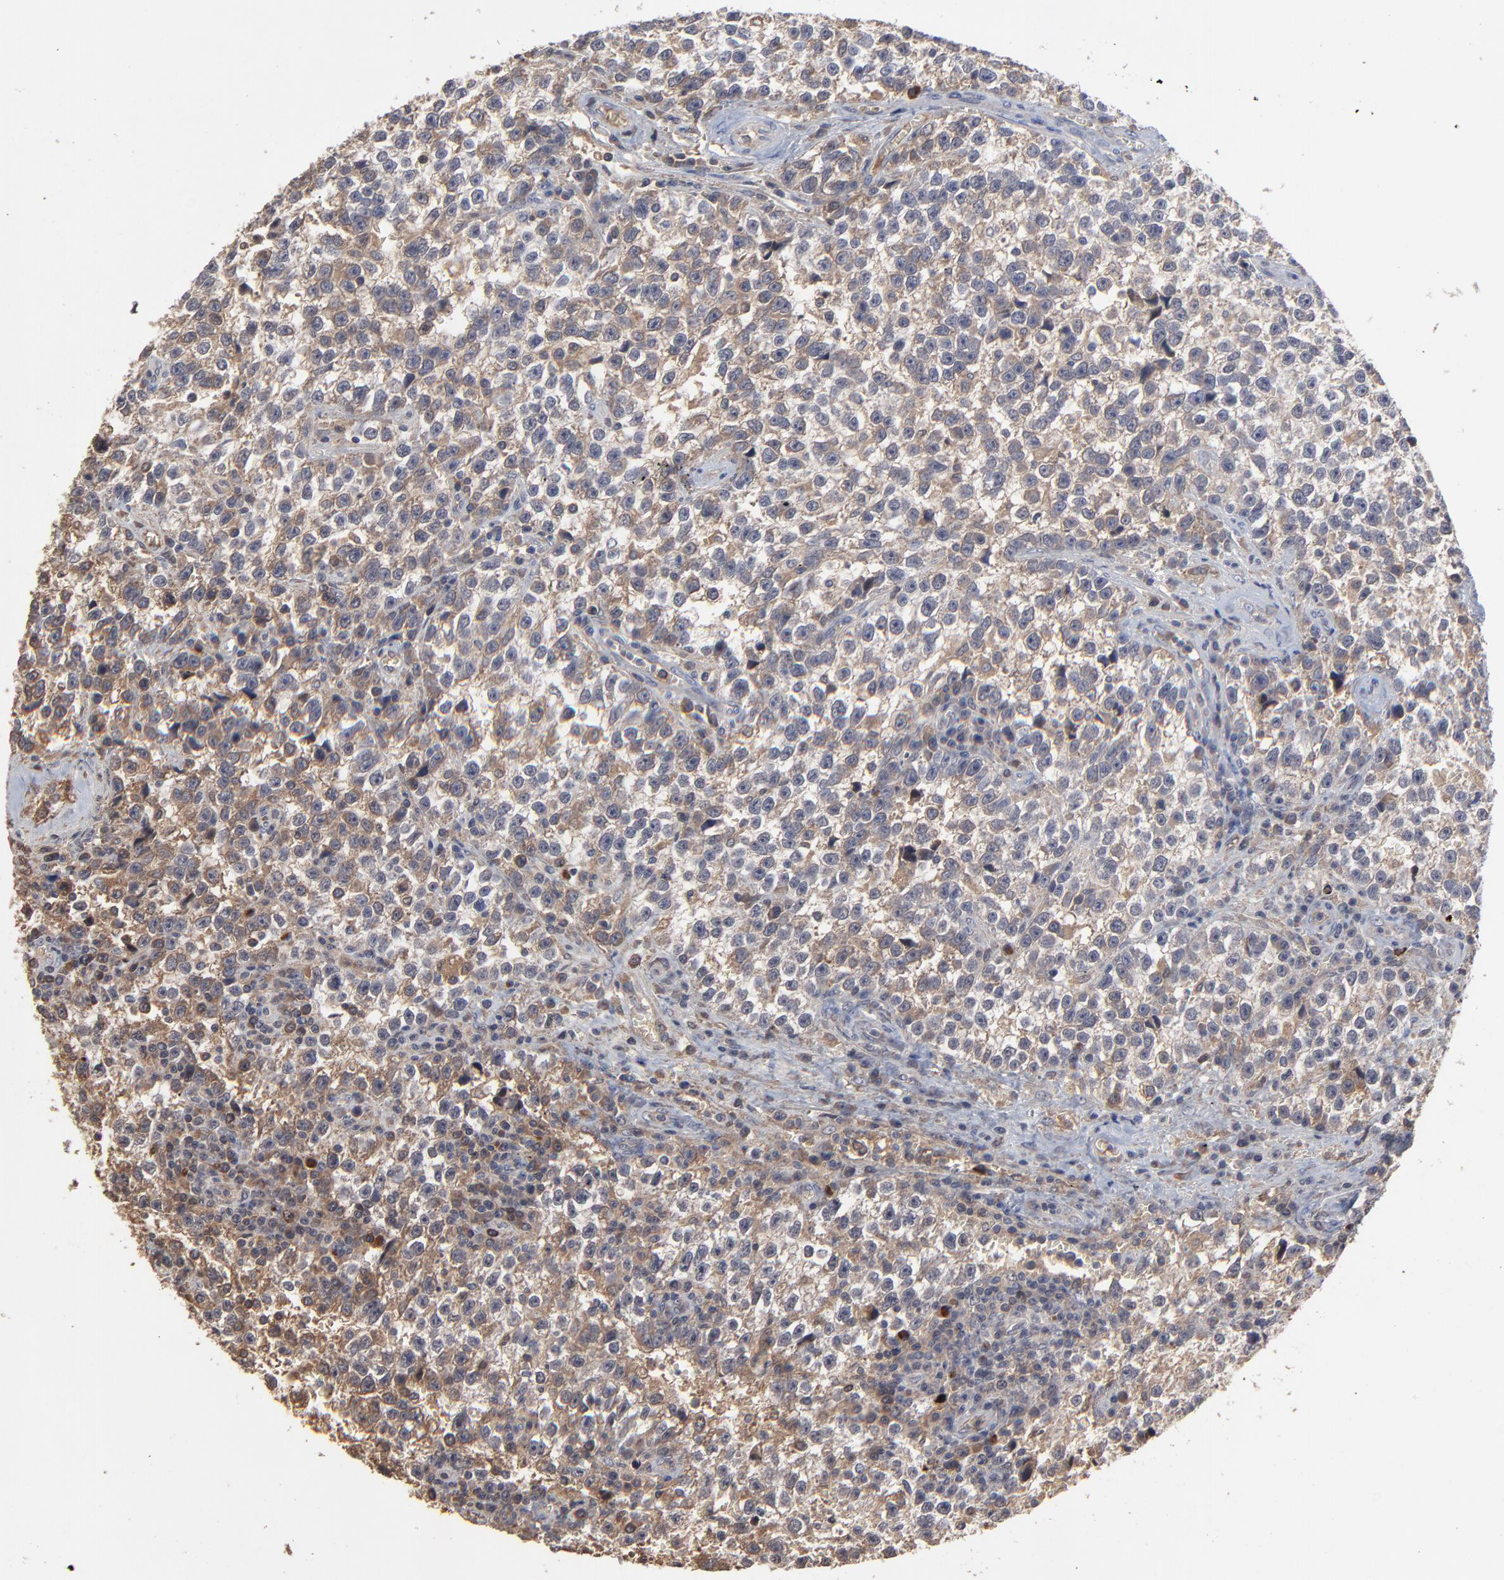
{"staining": {"intensity": "weak", "quantity": ">75%", "location": "cytoplasmic/membranous"}, "tissue": "testis cancer", "cell_type": "Tumor cells", "image_type": "cancer", "snomed": [{"axis": "morphology", "description": "Seminoma, NOS"}, {"axis": "topography", "description": "Testis"}], "caption": "Immunohistochemical staining of human testis seminoma displays weak cytoplasmic/membranous protein expression in about >75% of tumor cells. The protein of interest is shown in brown color, while the nuclei are stained blue.", "gene": "VPREB3", "patient": {"sex": "male", "age": 38}}